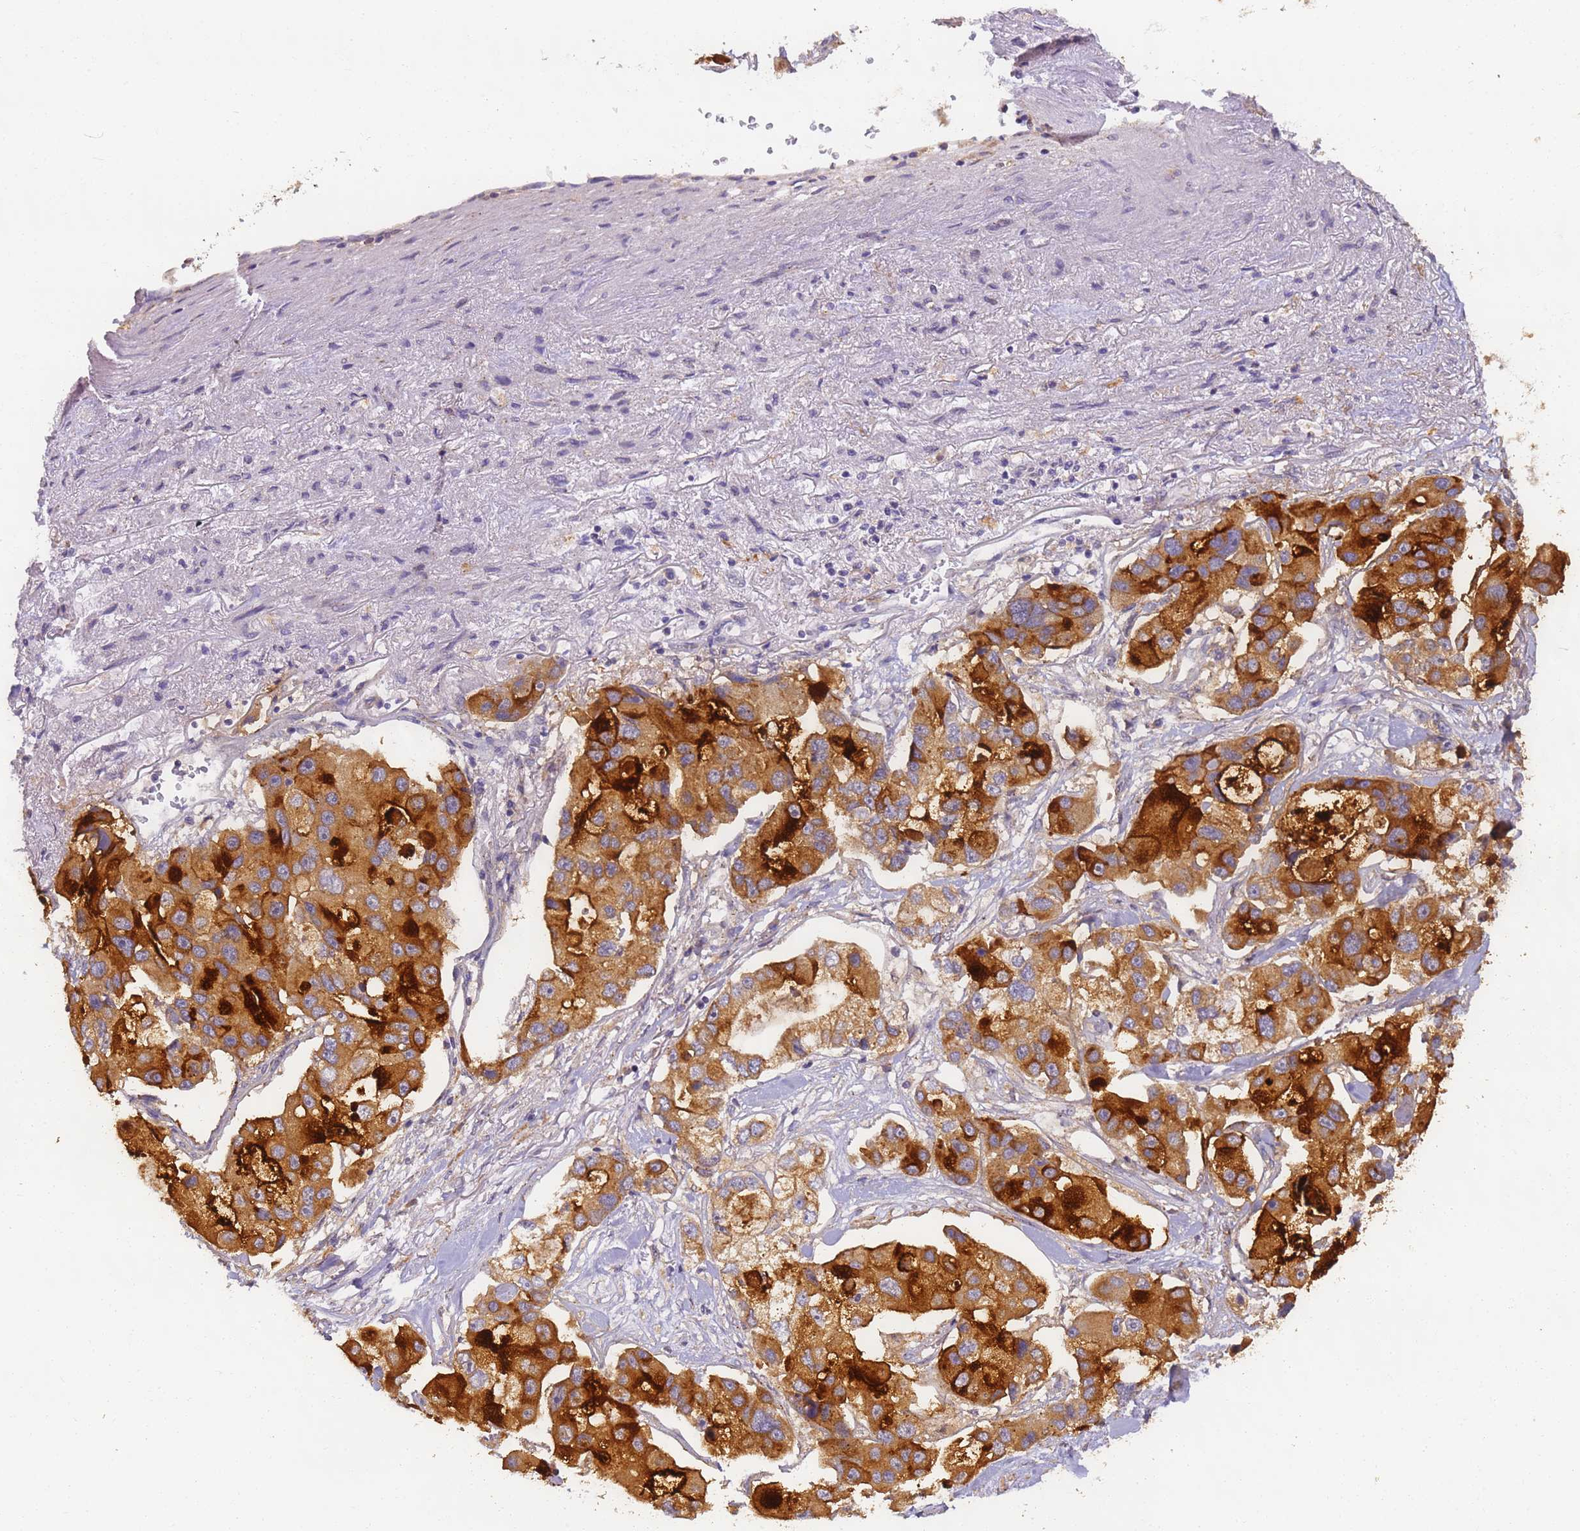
{"staining": {"intensity": "strong", "quantity": ">75%", "location": "cytoplasmic/membranous"}, "tissue": "lung cancer", "cell_type": "Tumor cells", "image_type": "cancer", "snomed": [{"axis": "morphology", "description": "Adenocarcinoma, NOS"}, {"axis": "topography", "description": "Lung"}], "caption": "This histopathology image reveals lung cancer (adenocarcinoma) stained with IHC to label a protein in brown. The cytoplasmic/membranous of tumor cells show strong positivity for the protein. Nuclei are counter-stained blue.", "gene": "TIGAR", "patient": {"sex": "female", "age": 54}}